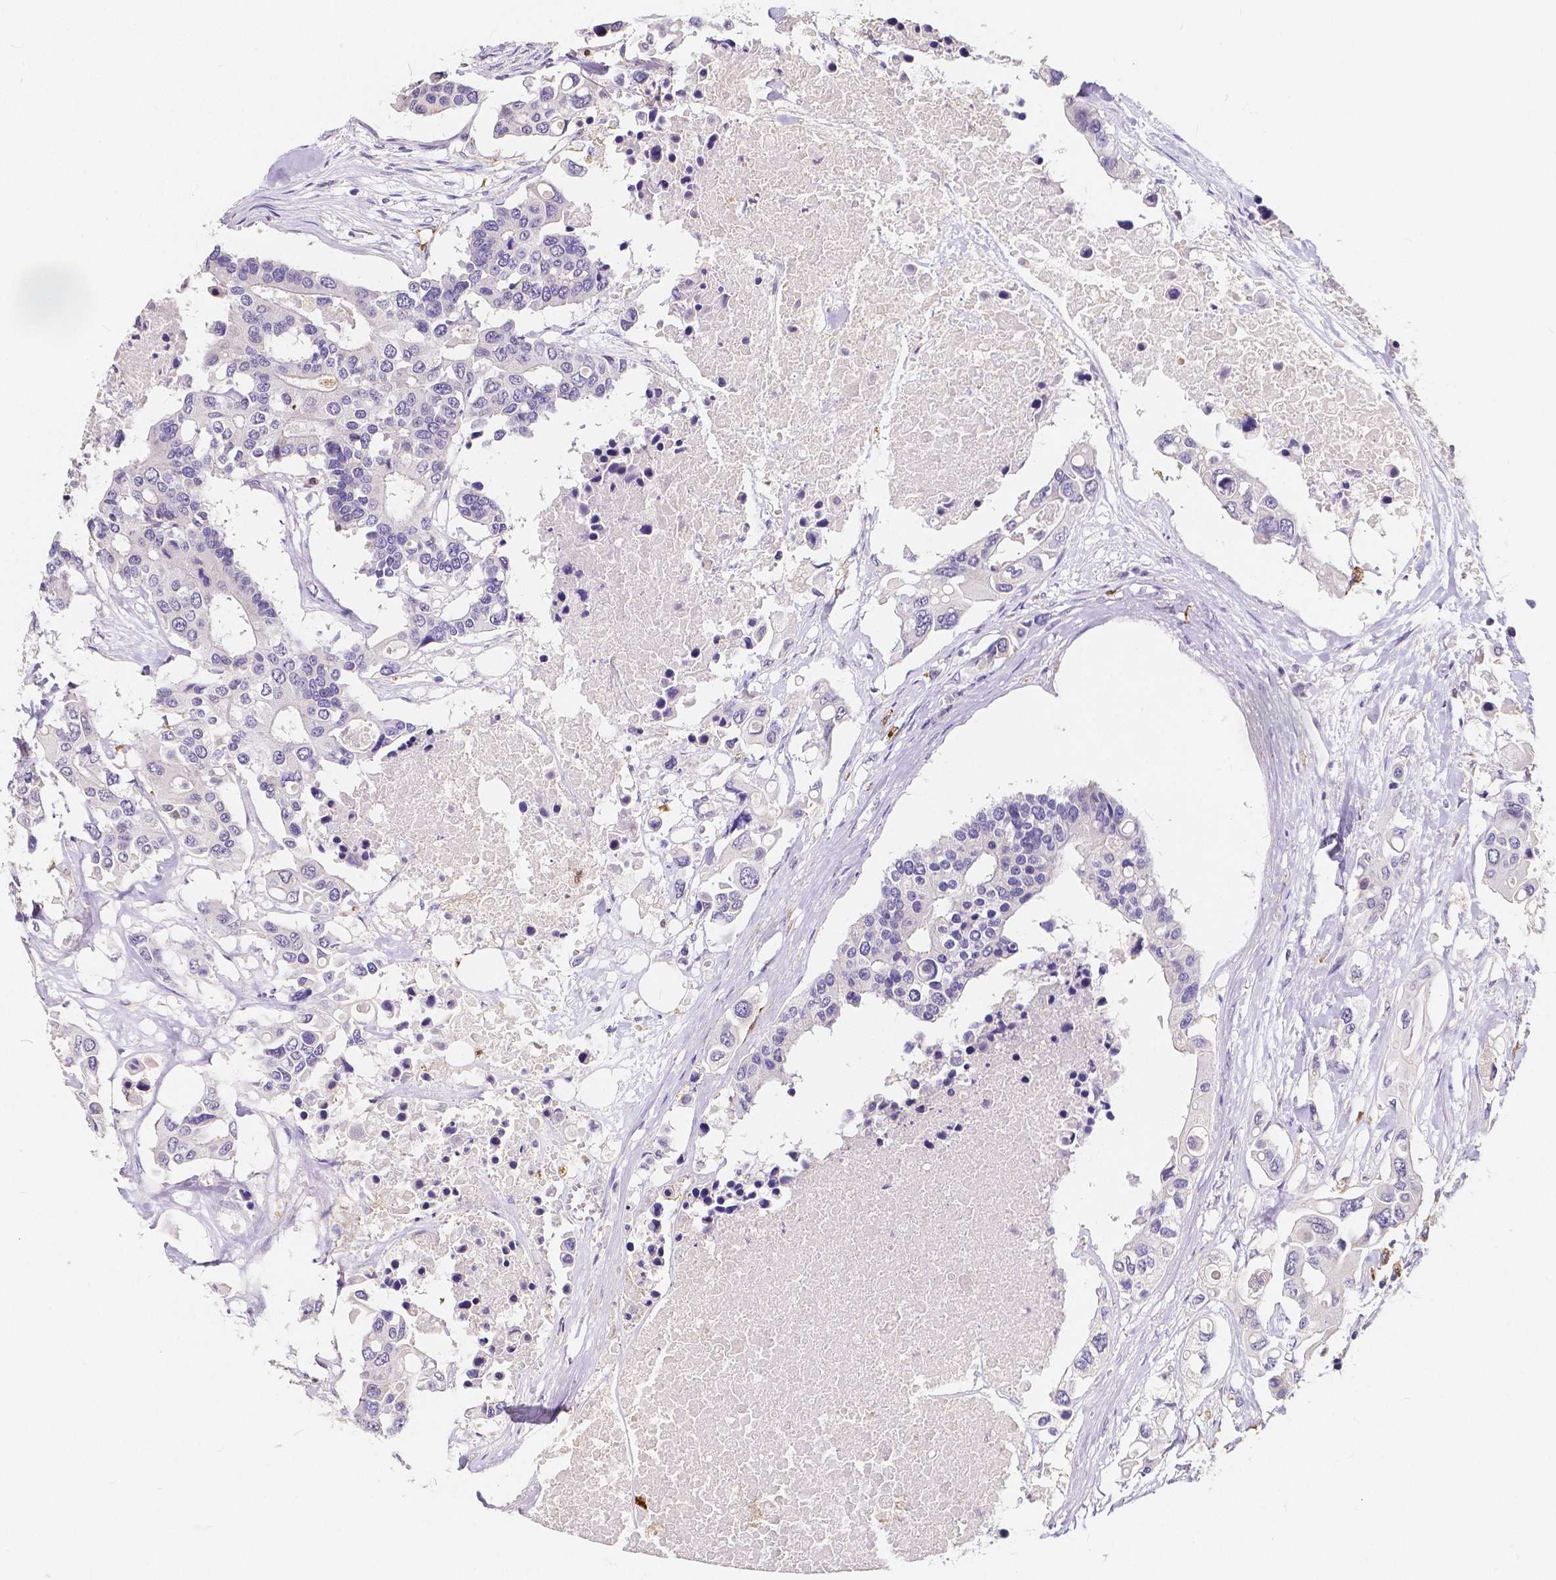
{"staining": {"intensity": "negative", "quantity": "none", "location": "none"}, "tissue": "colorectal cancer", "cell_type": "Tumor cells", "image_type": "cancer", "snomed": [{"axis": "morphology", "description": "Adenocarcinoma, NOS"}, {"axis": "topography", "description": "Colon"}], "caption": "This is an IHC histopathology image of human colorectal adenocarcinoma. There is no positivity in tumor cells.", "gene": "ACP5", "patient": {"sex": "male", "age": 77}}